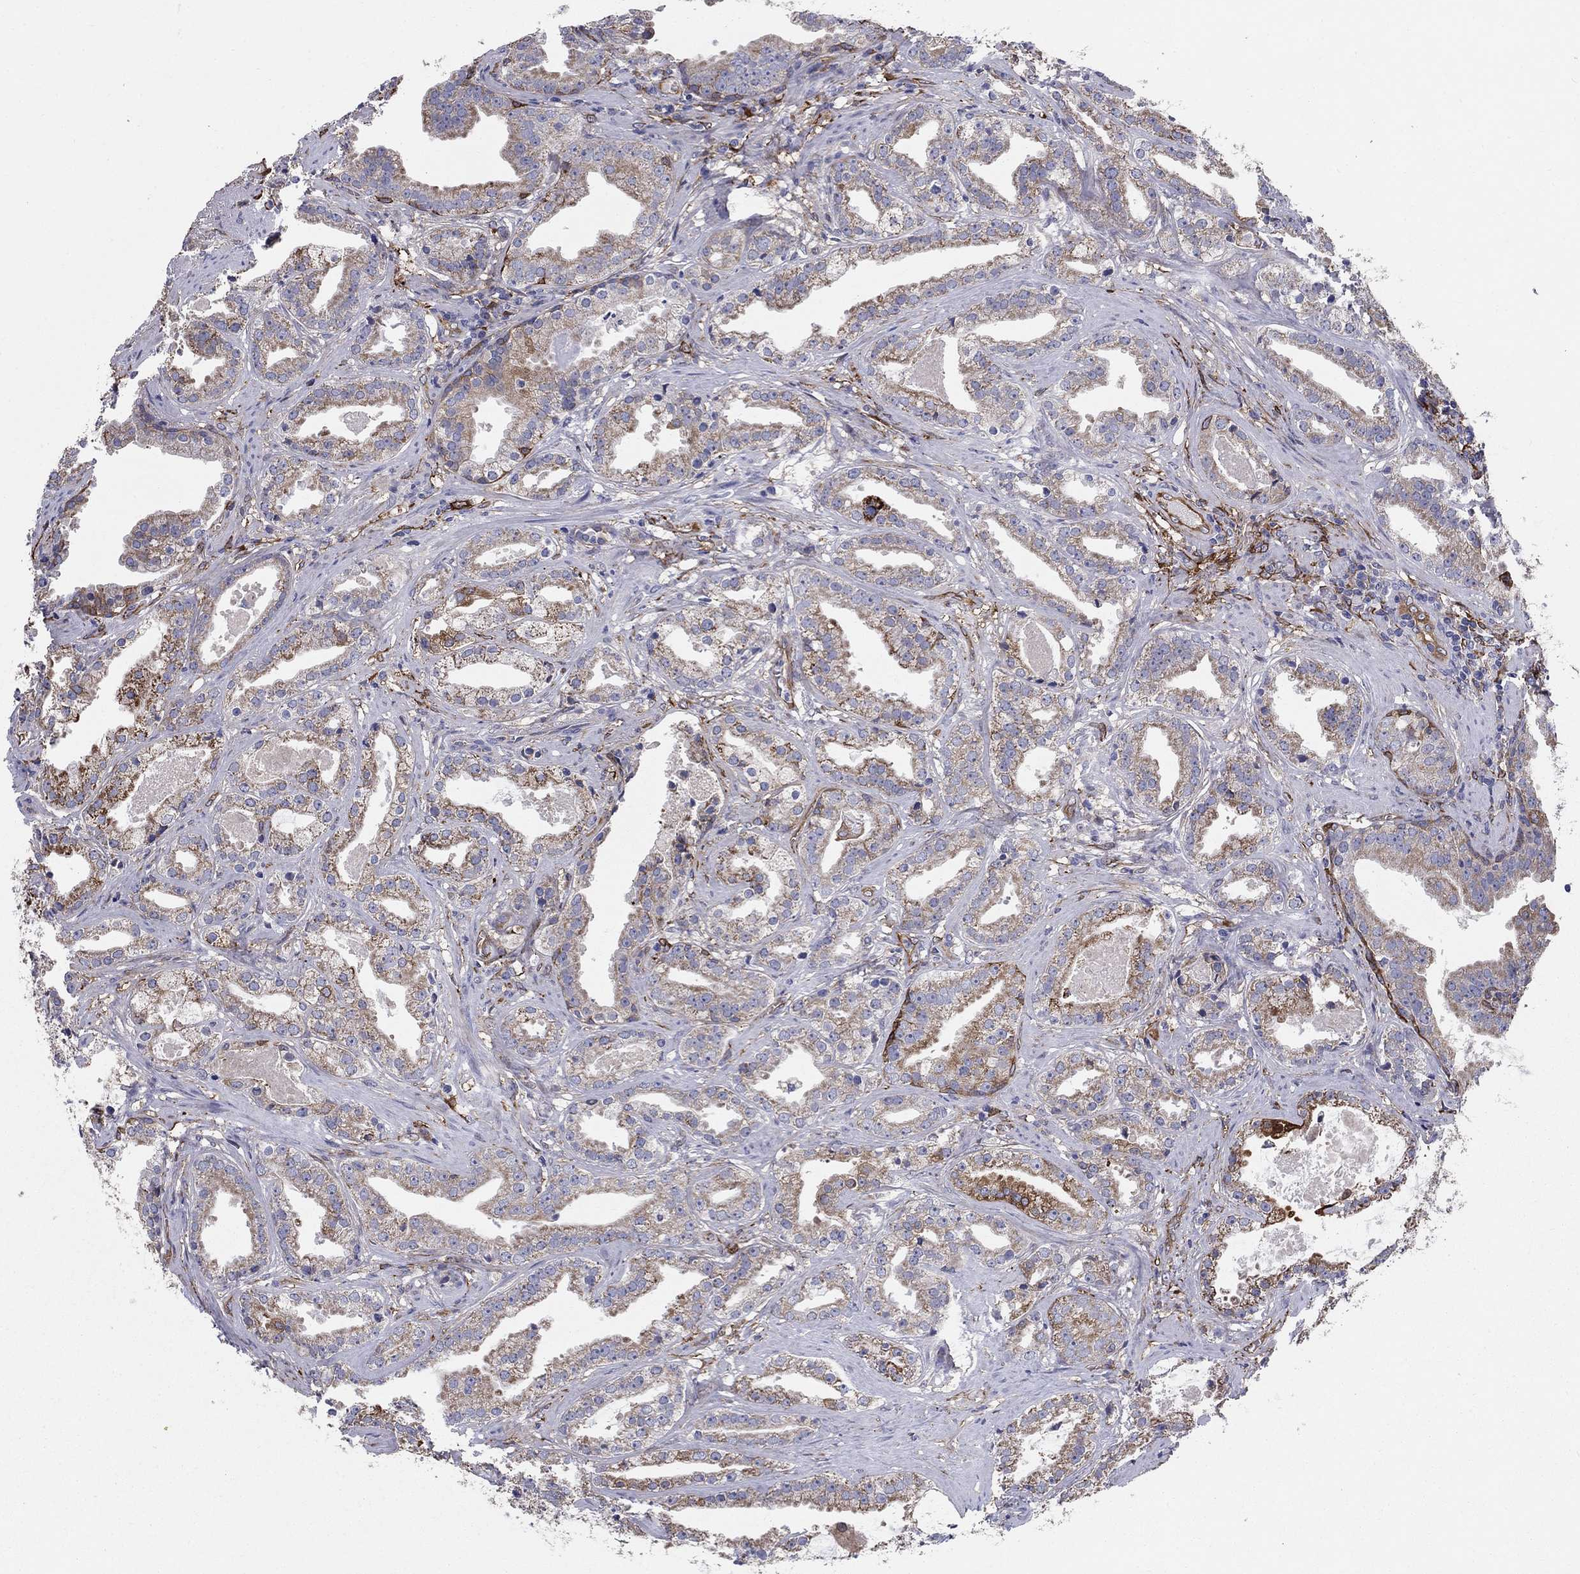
{"staining": {"intensity": "moderate", "quantity": "<25%", "location": "cytoplasmic/membranous"}, "tissue": "prostate cancer", "cell_type": "Tumor cells", "image_type": "cancer", "snomed": [{"axis": "morphology", "description": "Adenocarcinoma, NOS"}, {"axis": "morphology", "description": "Adenocarcinoma, High grade"}, {"axis": "topography", "description": "Prostate"}], "caption": "Prostate cancer tissue reveals moderate cytoplasmic/membranous positivity in approximately <25% of tumor cells", "gene": "EMP2", "patient": {"sex": "male", "age": 64}}